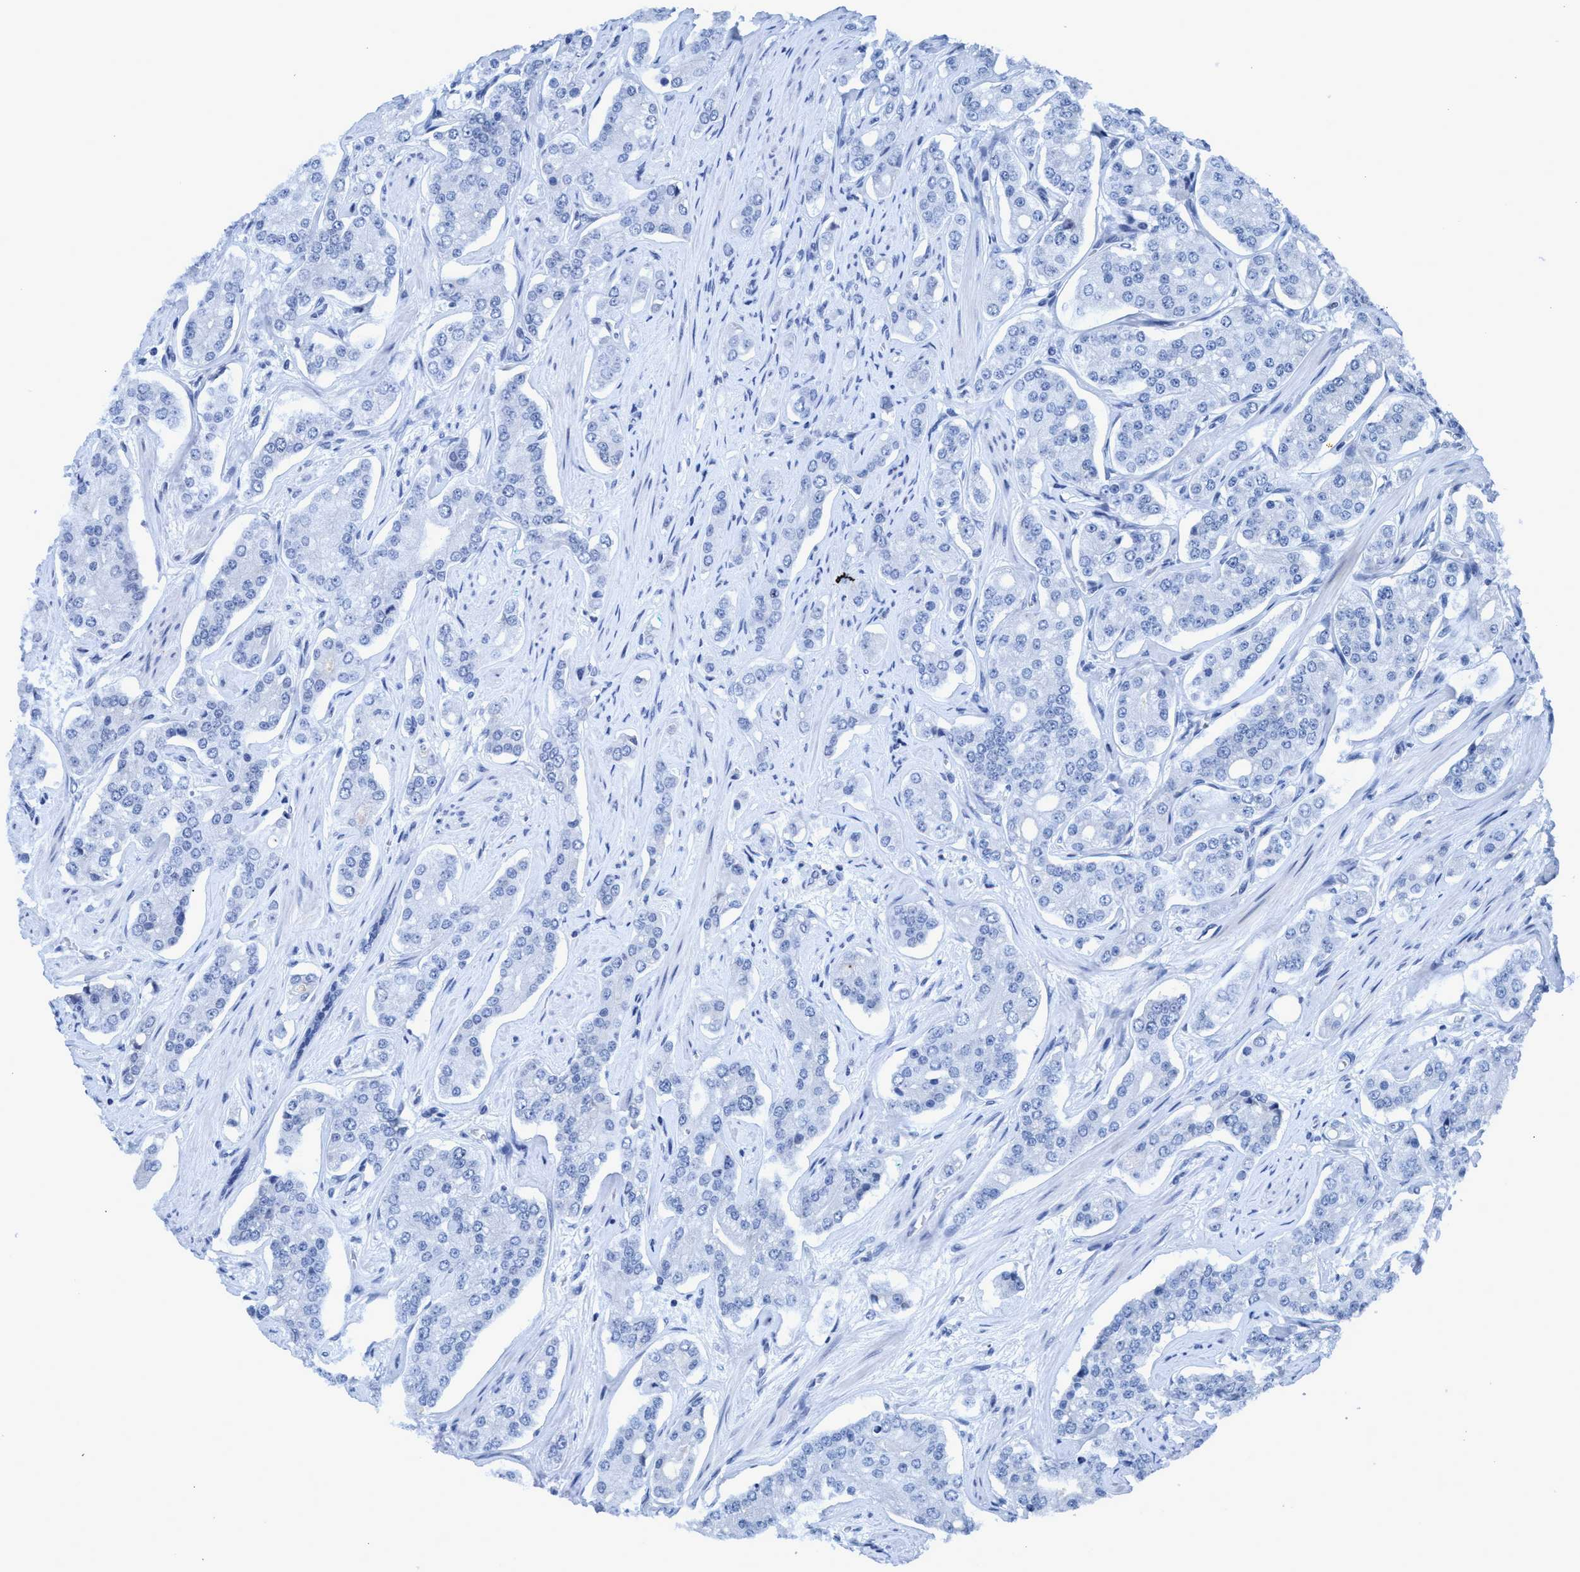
{"staining": {"intensity": "negative", "quantity": "none", "location": "none"}, "tissue": "prostate cancer", "cell_type": "Tumor cells", "image_type": "cancer", "snomed": [{"axis": "morphology", "description": "Adenocarcinoma, High grade"}, {"axis": "topography", "description": "Prostate"}], "caption": "DAB (3,3'-diaminobenzidine) immunohistochemical staining of prostate cancer demonstrates no significant expression in tumor cells.", "gene": "DNAI1", "patient": {"sex": "male", "age": 71}}